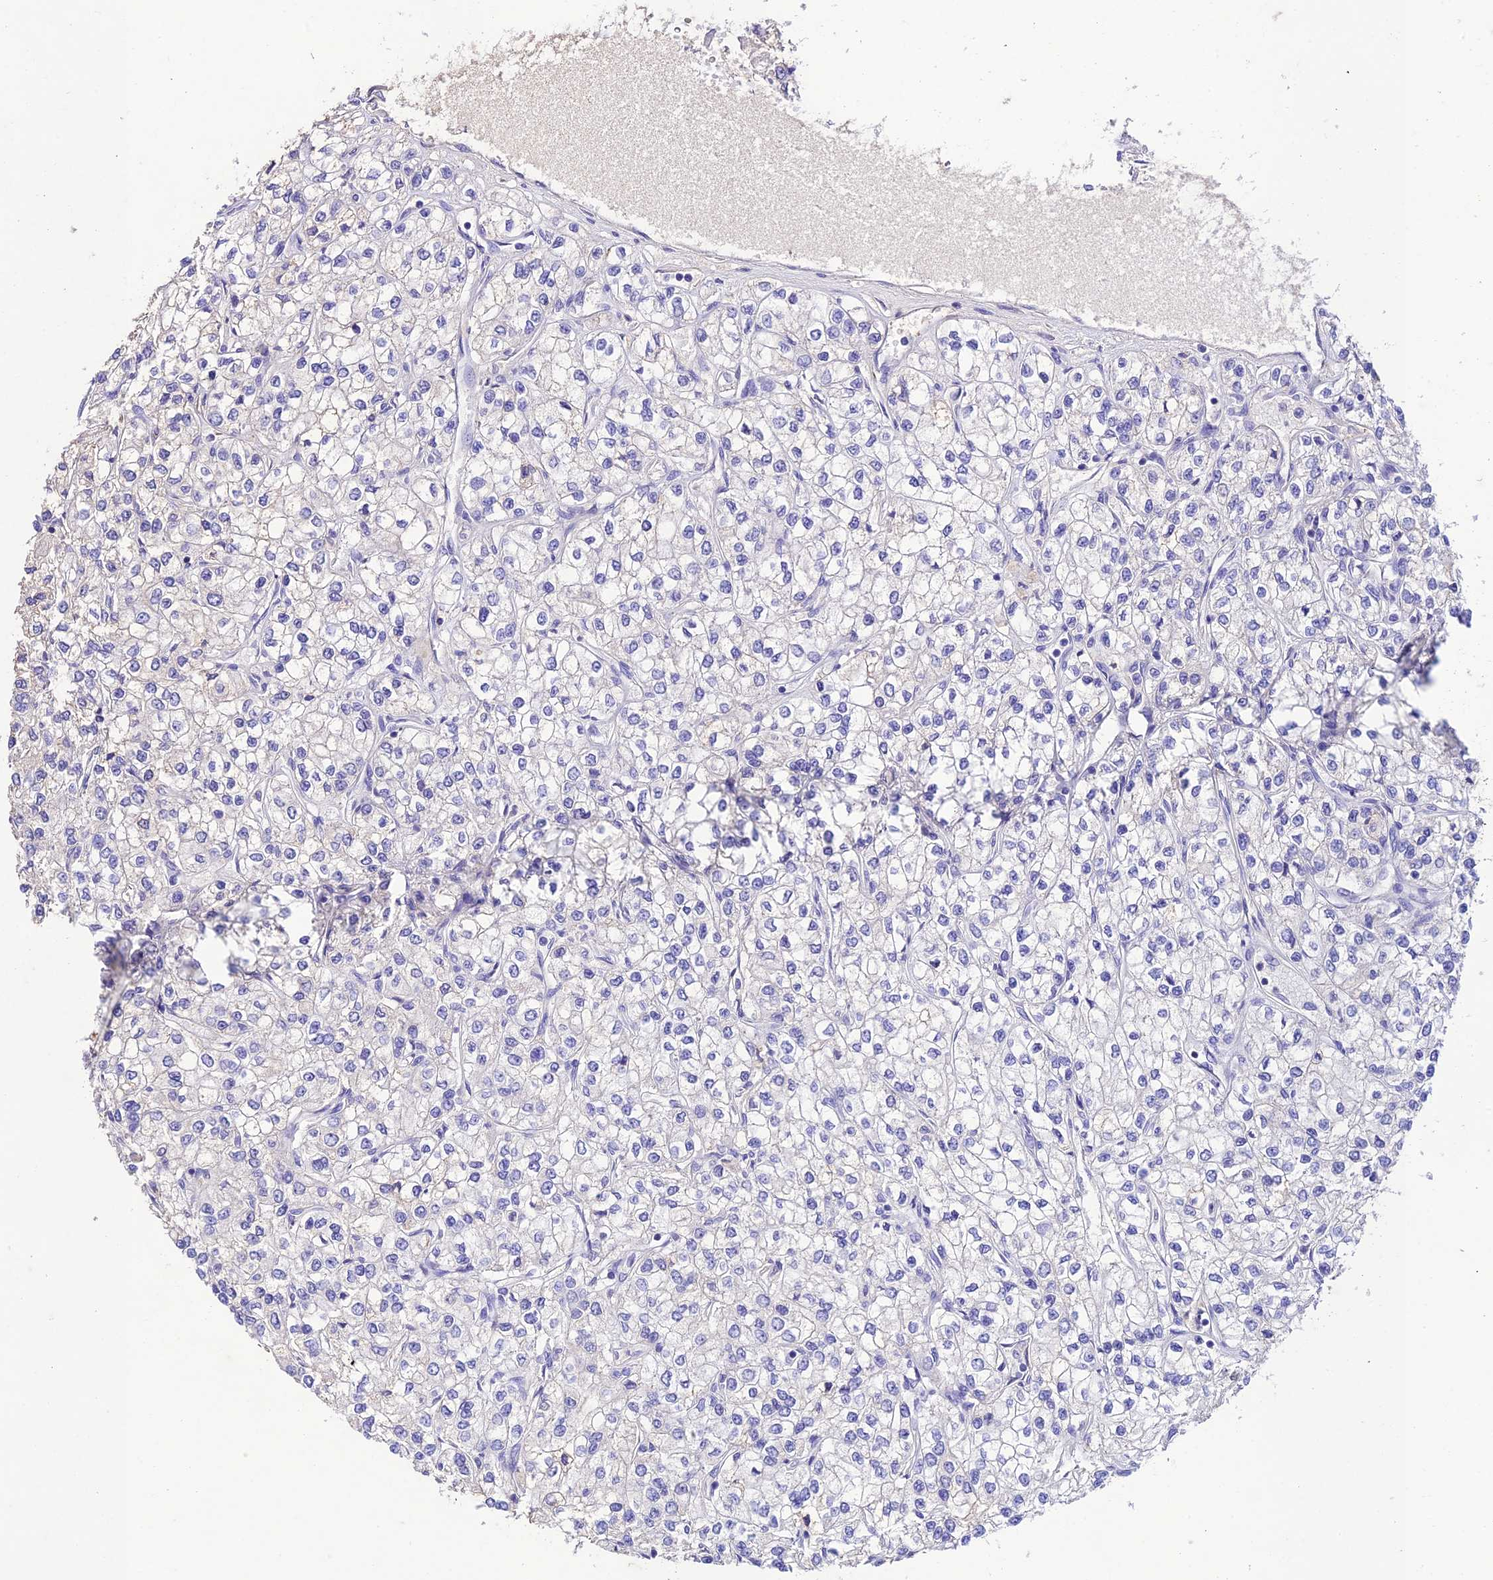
{"staining": {"intensity": "negative", "quantity": "none", "location": "none"}, "tissue": "renal cancer", "cell_type": "Tumor cells", "image_type": "cancer", "snomed": [{"axis": "morphology", "description": "Adenocarcinoma, NOS"}, {"axis": "topography", "description": "Kidney"}], "caption": "An IHC image of adenocarcinoma (renal) is shown. There is no staining in tumor cells of adenocarcinoma (renal).", "gene": "NLRP6", "patient": {"sex": "male", "age": 80}}